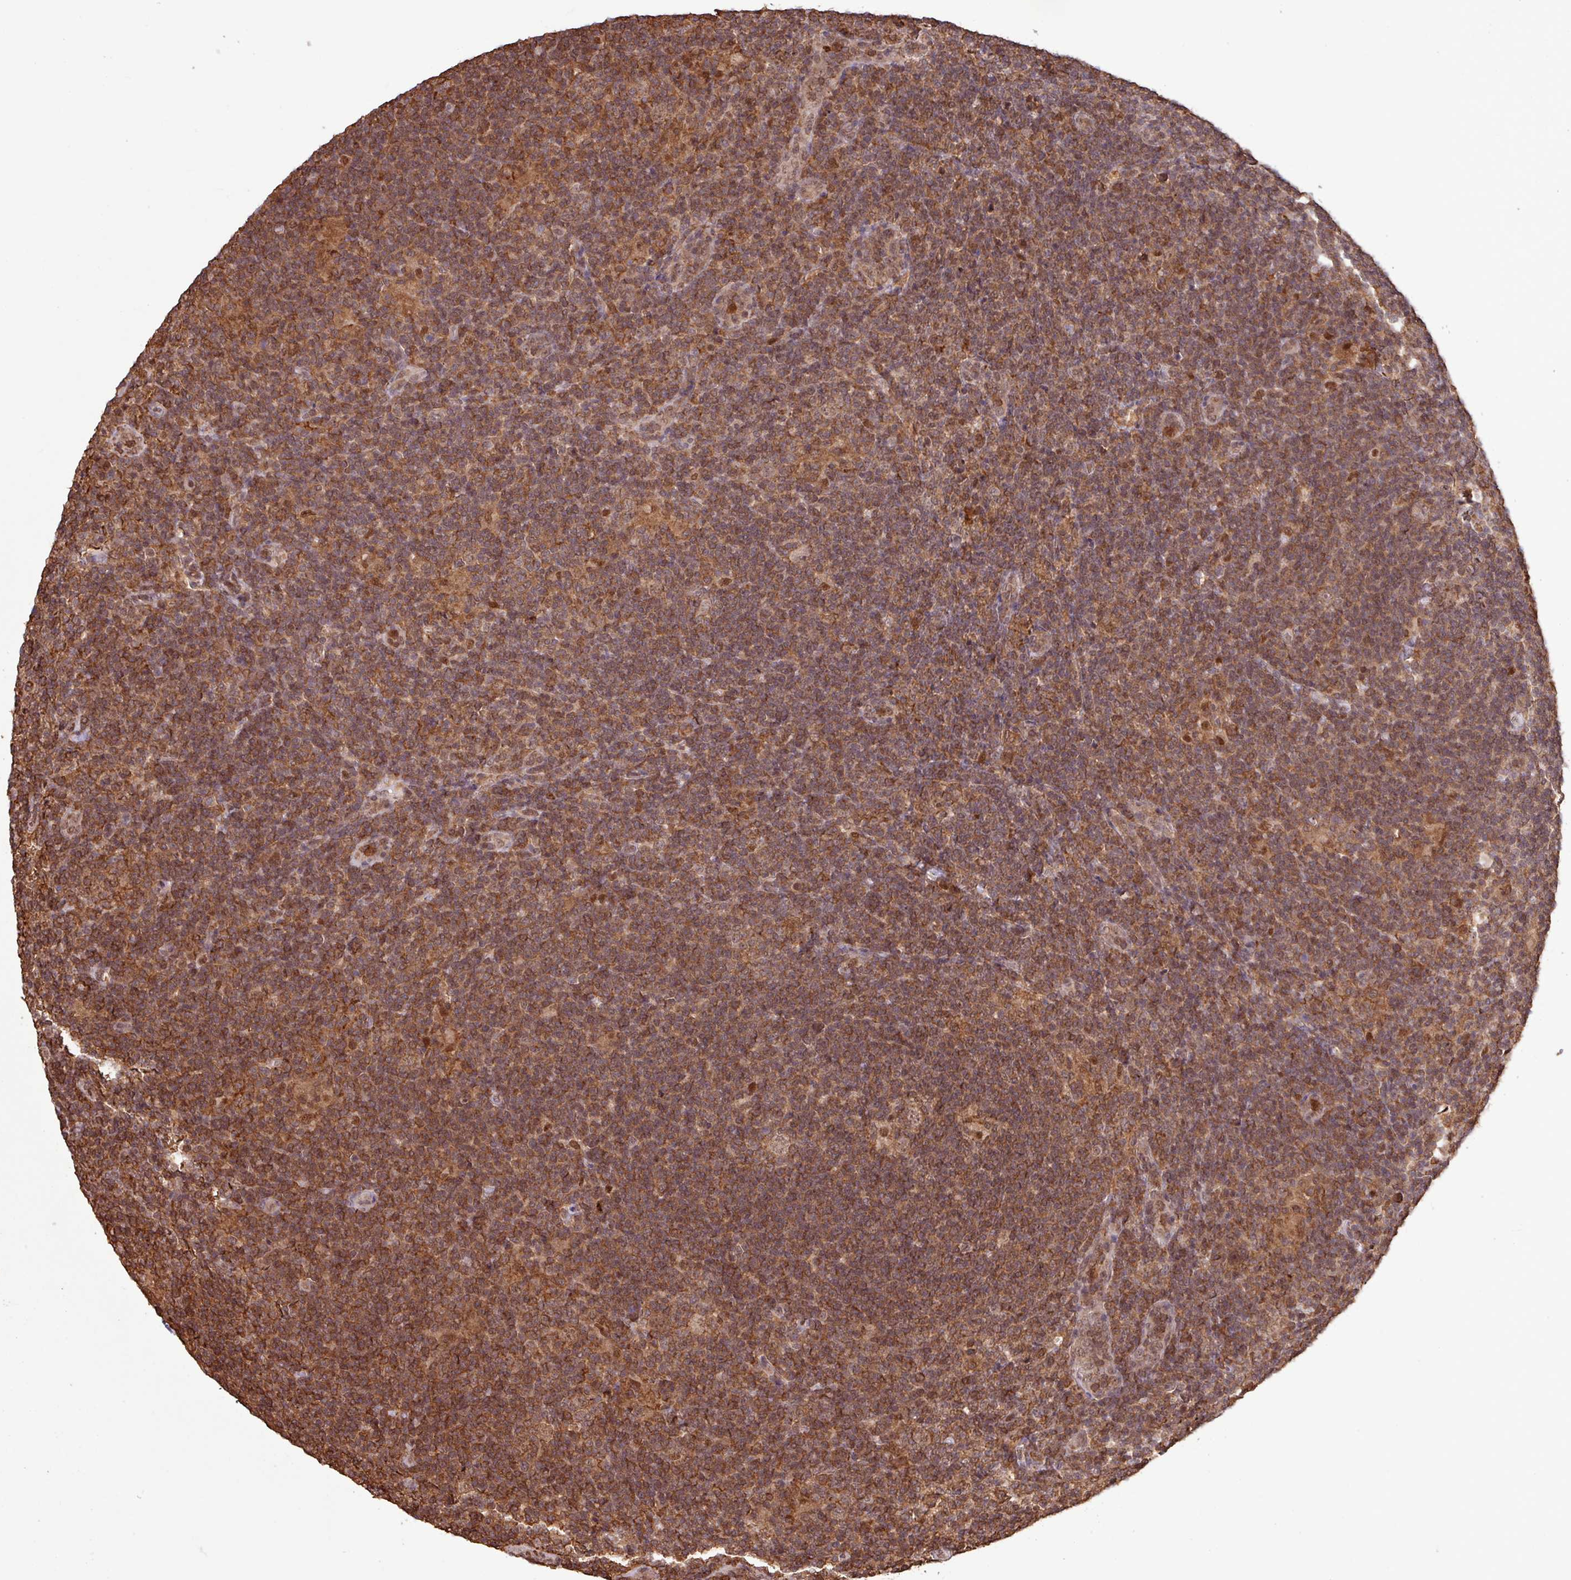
{"staining": {"intensity": "moderate", "quantity": ">75%", "location": "nuclear"}, "tissue": "lymphoma", "cell_type": "Tumor cells", "image_type": "cancer", "snomed": [{"axis": "morphology", "description": "Hodgkin's disease, NOS"}, {"axis": "topography", "description": "Lymph node"}], "caption": "Immunohistochemistry (IHC) of human Hodgkin's disease reveals medium levels of moderate nuclear positivity in approximately >75% of tumor cells. The staining is performed using DAB (3,3'-diaminobenzidine) brown chromogen to label protein expression. The nuclei are counter-stained blue using hematoxylin.", "gene": "GON7", "patient": {"sex": "female", "age": 57}}